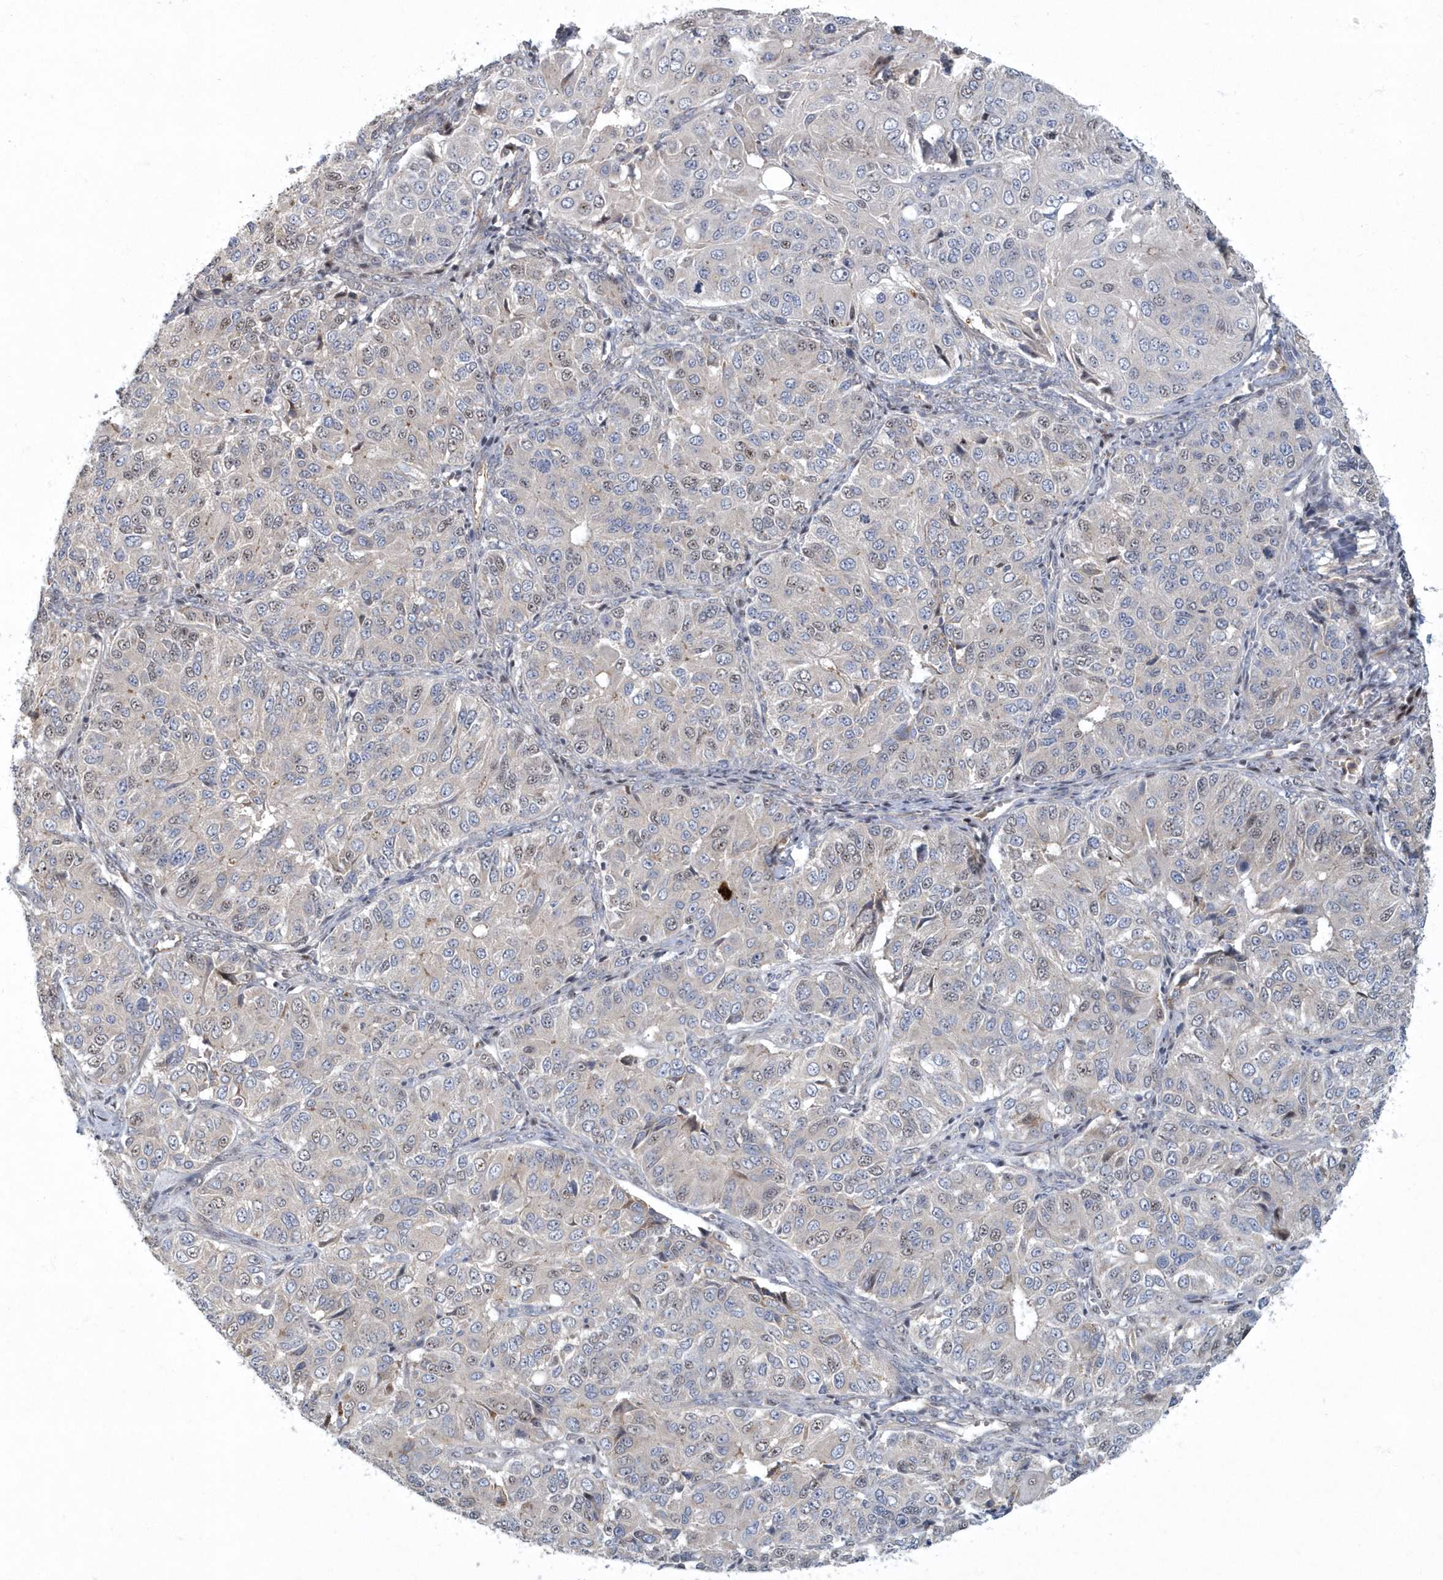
{"staining": {"intensity": "moderate", "quantity": "<25%", "location": "cytoplasmic/membranous"}, "tissue": "ovarian cancer", "cell_type": "Tumor cells", "image_type": "cancer", "snomed": [{"axis": "morphology", "description": "Carcinoma, endometroid"}, {"axis": "topography", "description": "Ovary"}], "caption": "Protein positivity by IHC reveals moderate cytoplasmic/membranous expression in approximately <25% of tumor cells in ovarian cancer (endometroid carcinoma).", "gene": "ARHGEF38", "patient": {"sex": "female", "age": 51}}